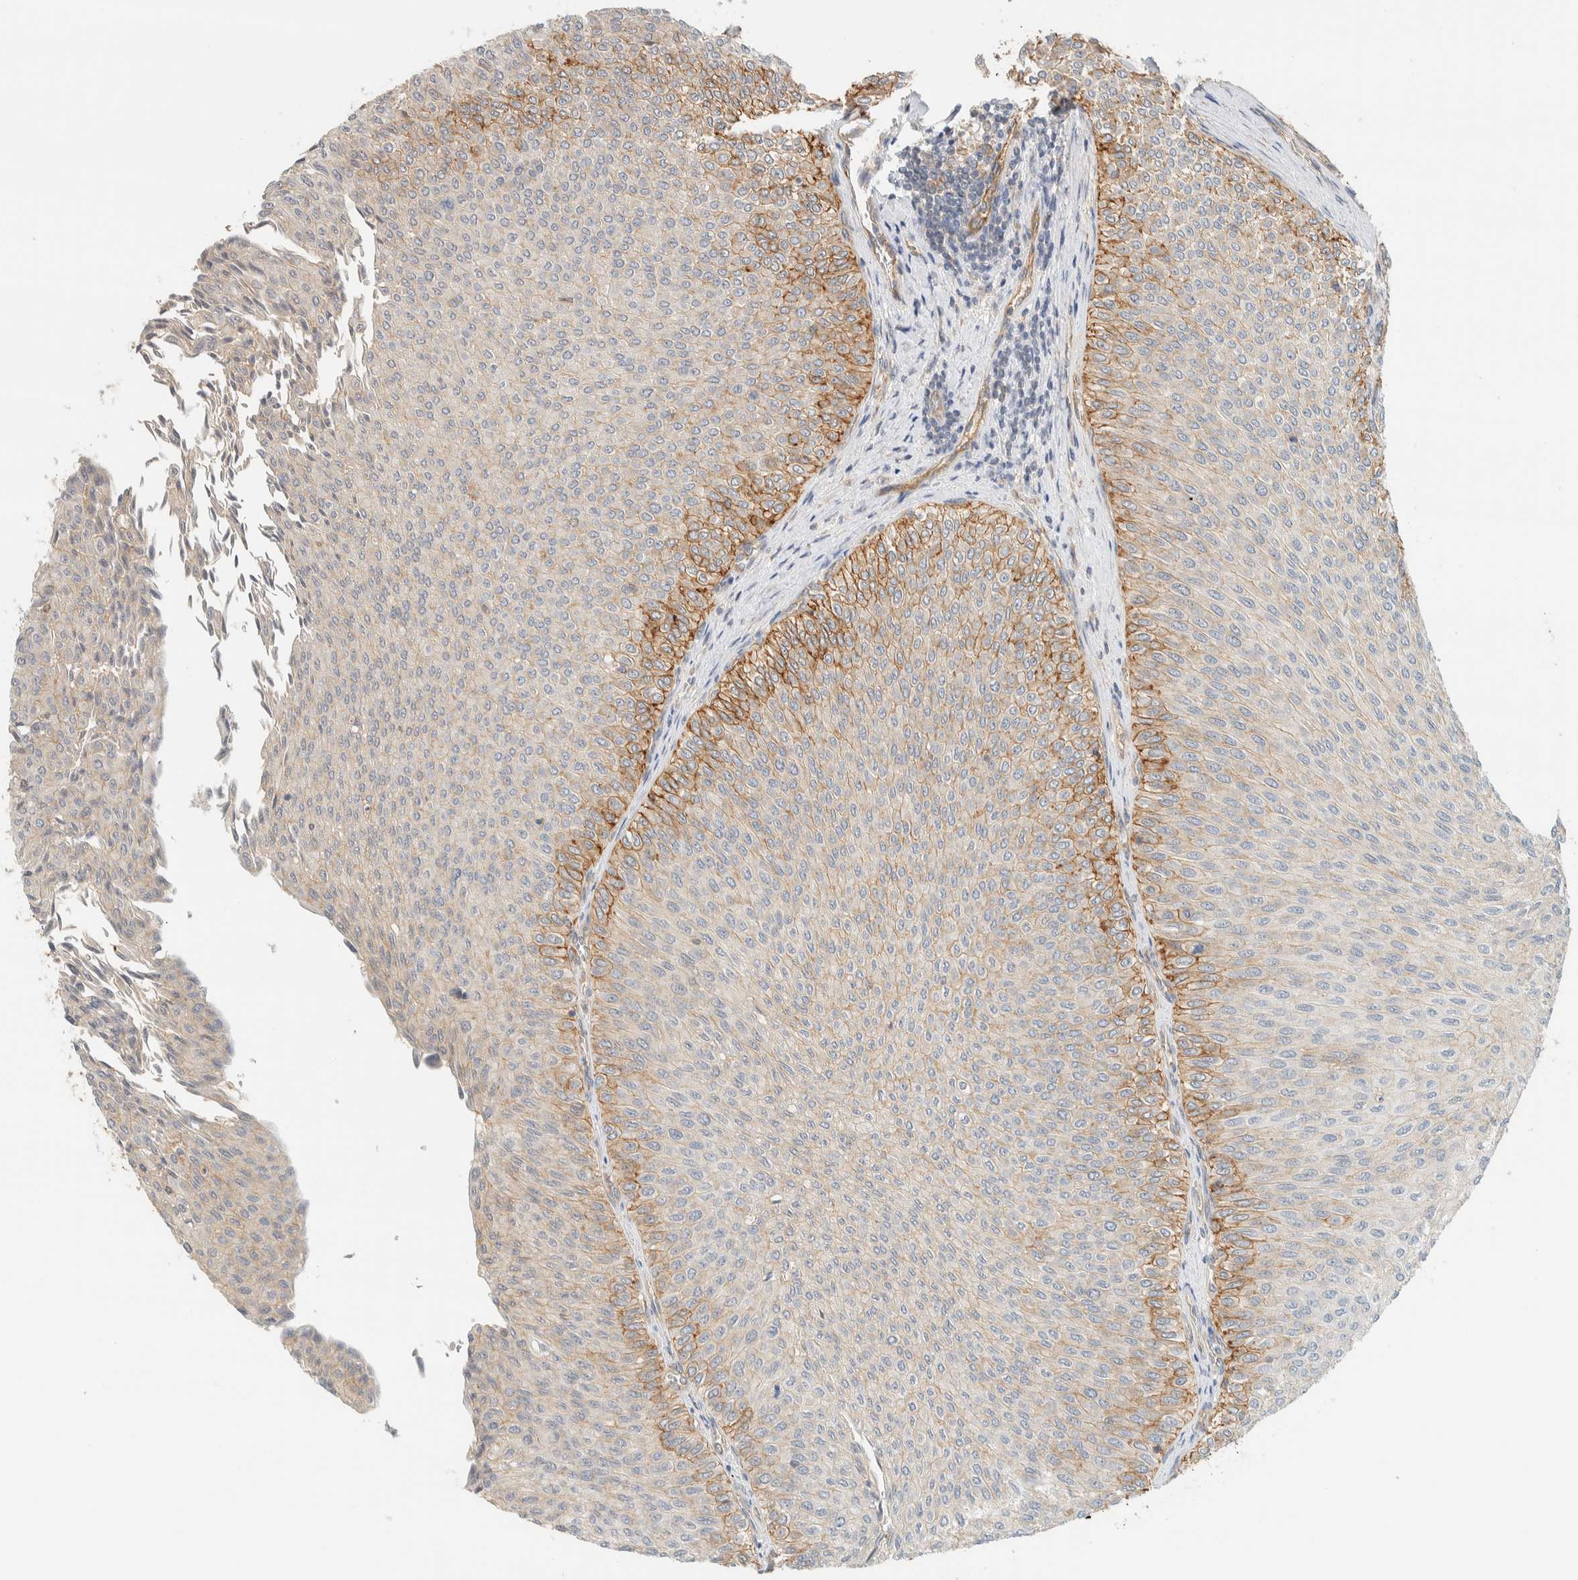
{"staining": {"intensity": "moderate", "quantity": "<25%", "location": "cytoplasmic/membranous"}, "tissue": "urothelial cancer", "cell_type": "Tumor cells", "image_type": "cancer", "snomed": [{"axis": "morphology", "description": "Urothelial carcinoma, Low grade"}, {"axis": "topography", "description": "Urinary bladder"}], "caption": "This micrograph exhibits immunohistochemistry staining of low-grade urothelial carcinoma, with low moderate cytoplasmic/membranous staining in approximately <25% of tumor cells.", "gene": "LIMA1", "patient": {"sex": "male", "age": 78}}